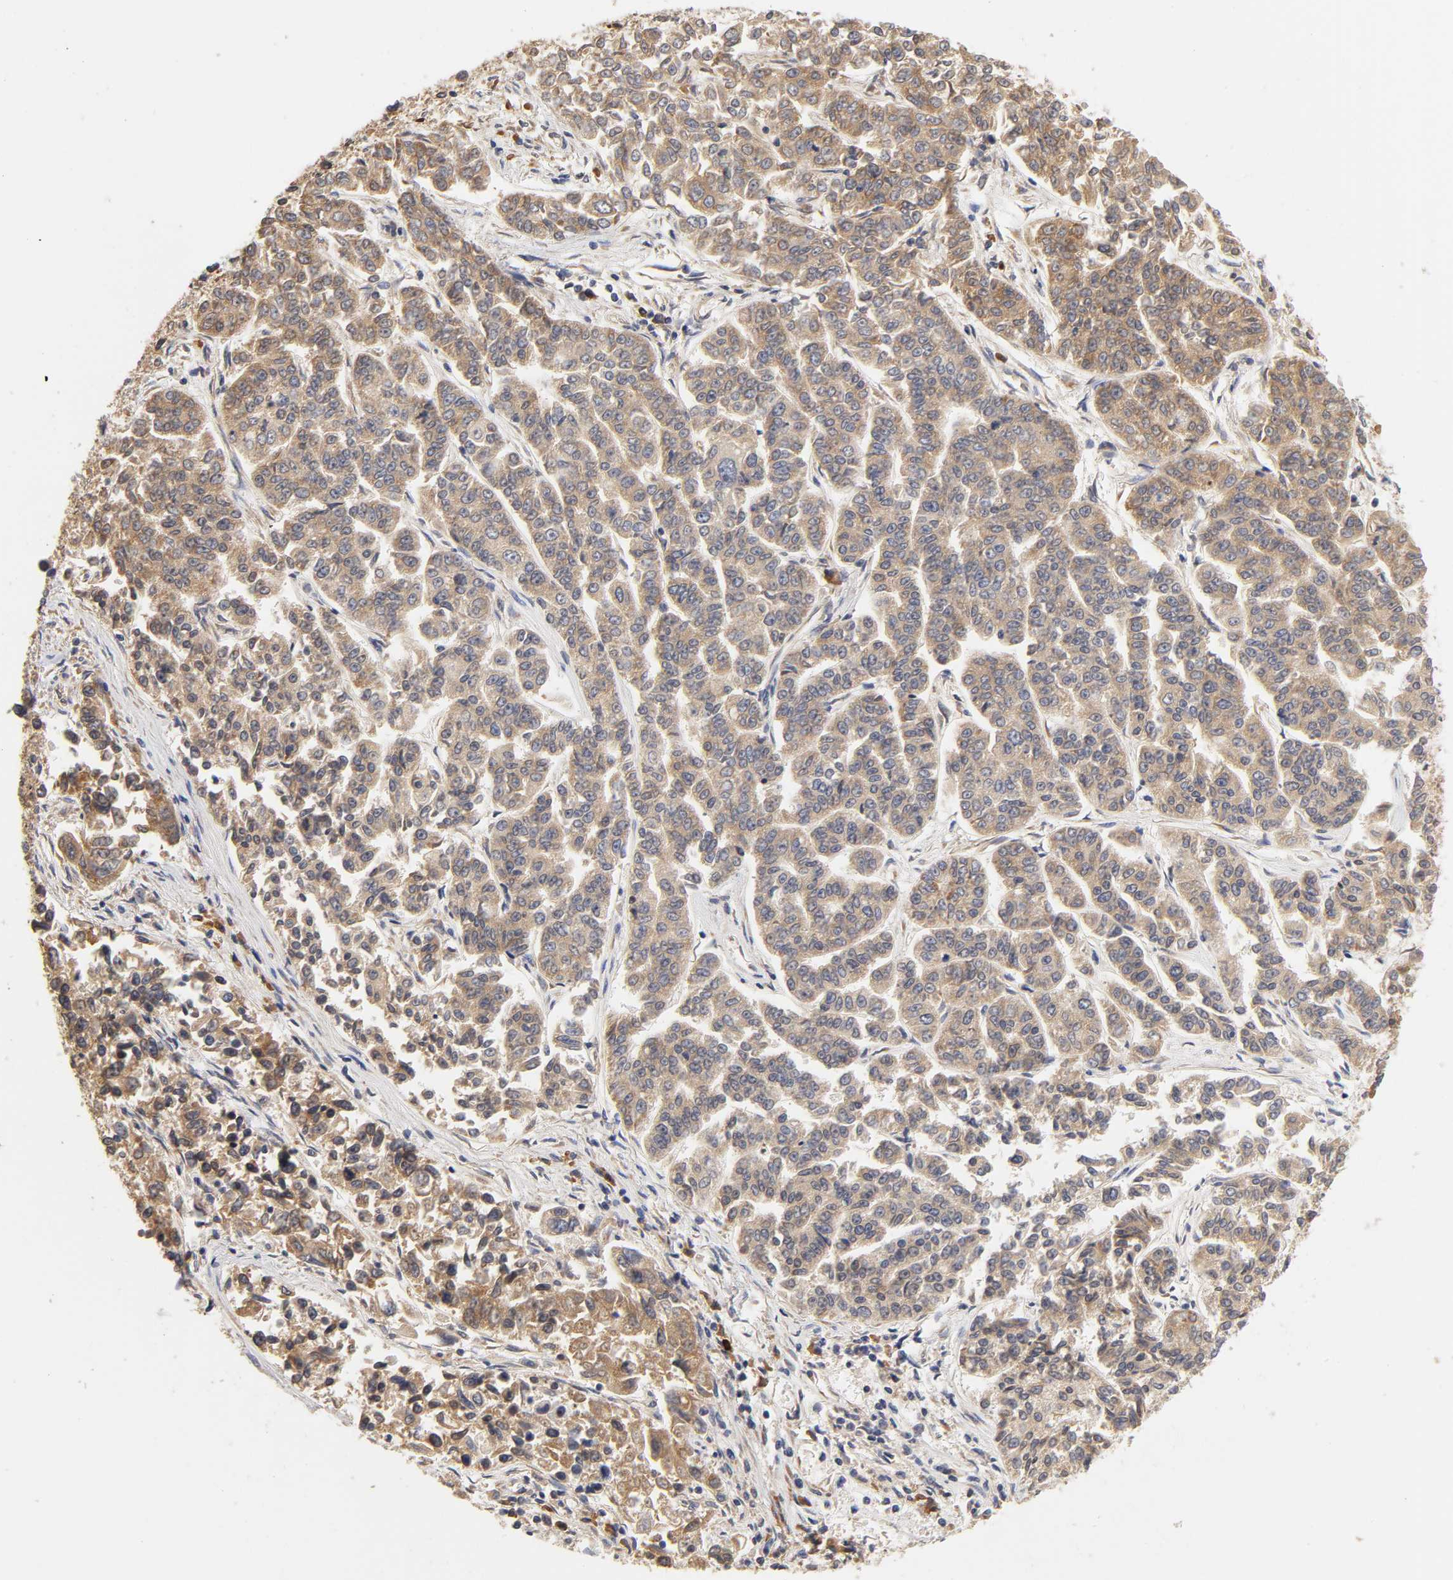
{"staining": {"intensity": "moderate", "quantity": ">75%", "location": "cytoplasmic/membranous"}, "tissue": "lung cancer", "cell_type": "Tumor cells", "image_type": "cancer", "snomed": [{"axis": "morphology", "description": "Adenocarcinoma, NOS"}, {"axis": "topography", "description": "Lung"}], "caption": "The micrograph displays immunohistochemical staining of lung cancer. There is moderate cytoplasmic/membranous positivity is identified in about >75% of tumor cells.", "gene": "RPS29", "patient": {"sex": "male", "age": 84}}